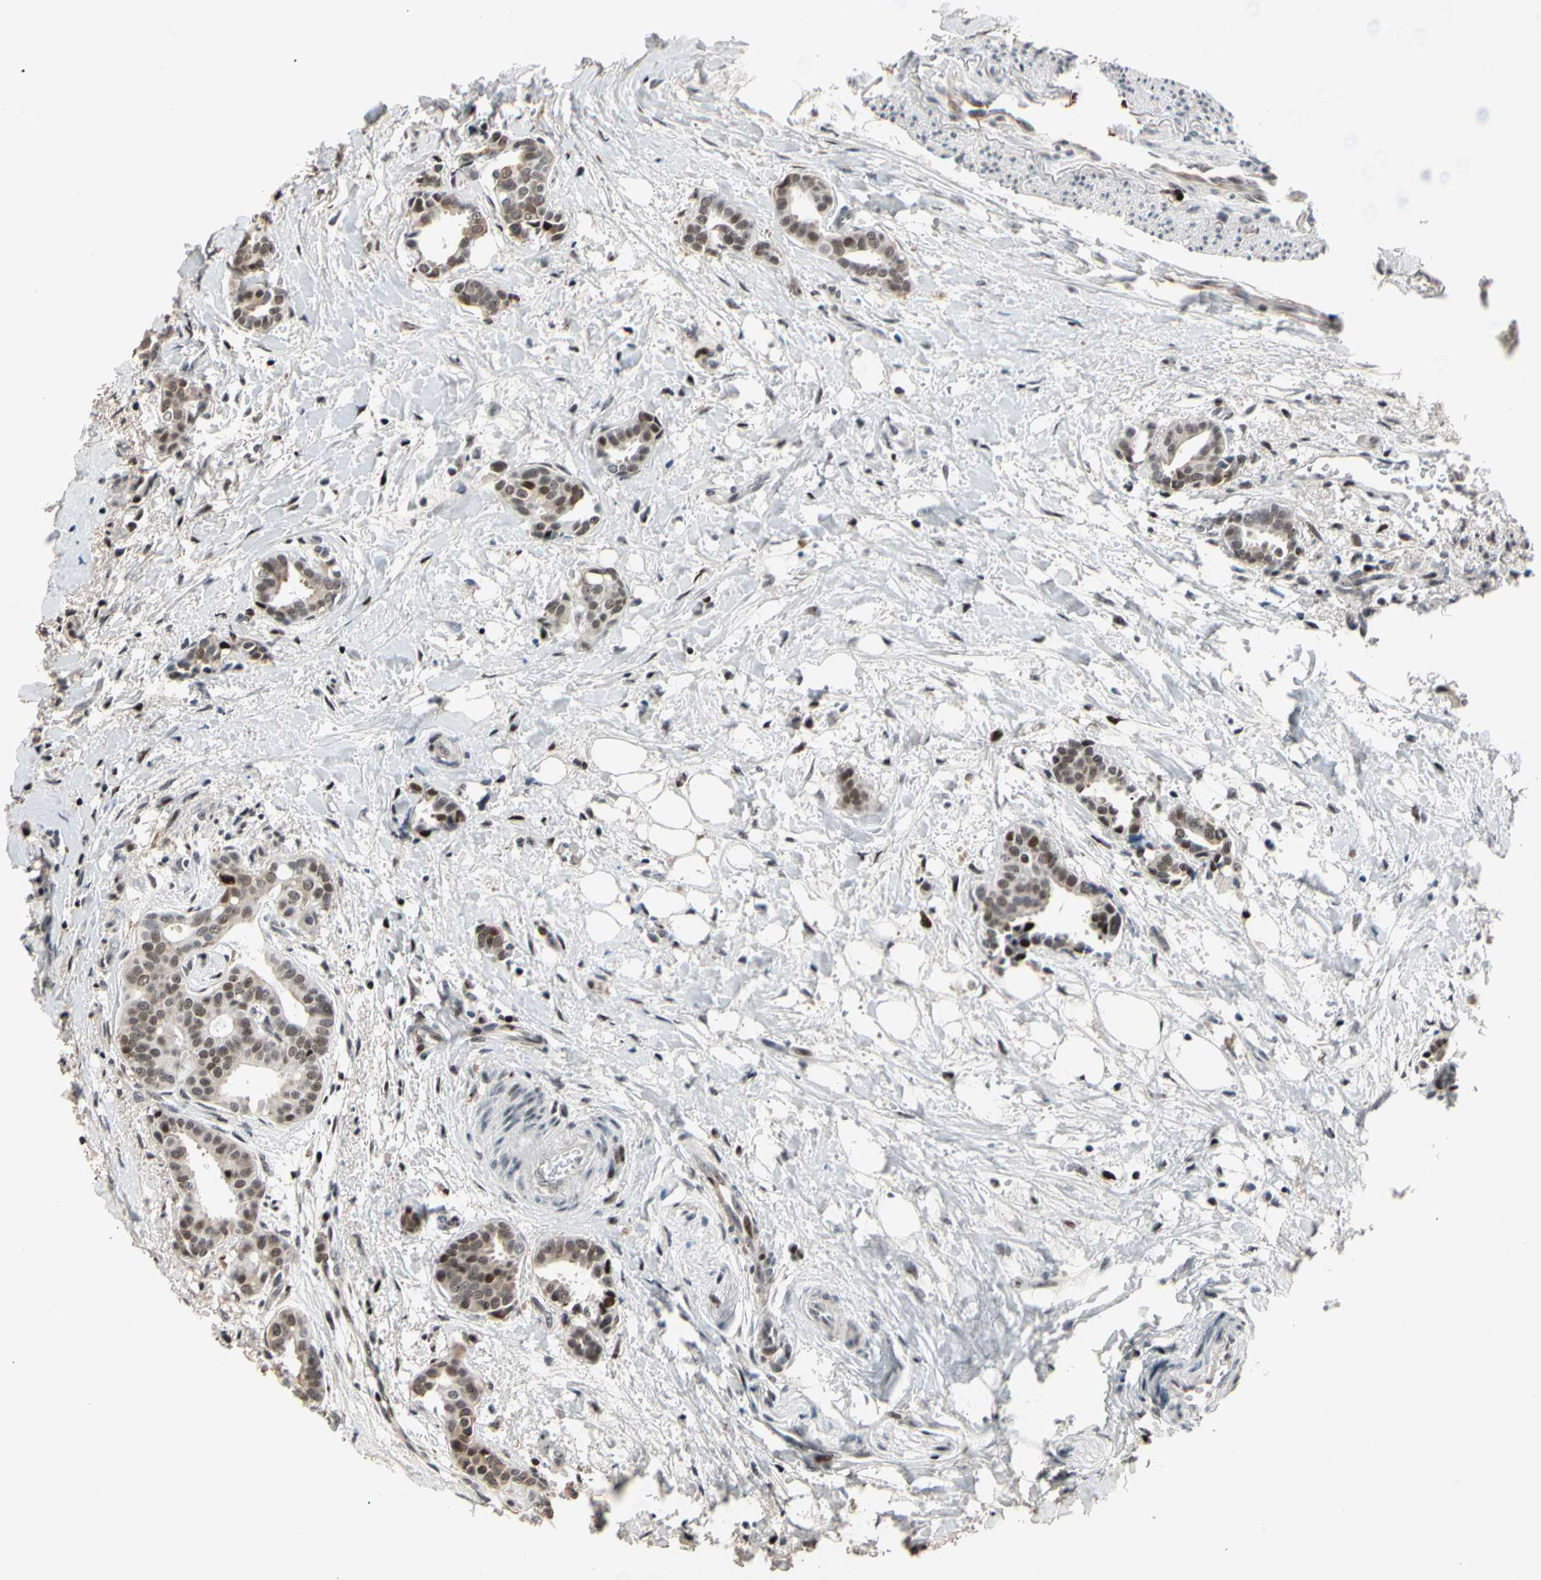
{"staining": {"intensity": "moderate", "quantity": "25%-75%", "location": "nuclear"}, "tissue": "head and neck cancer", "cell_type": "Tumor cells", "image_type": "cancer", "snomed": [{"axis": "morphology", "description": "Adenocarcinoma, NOS"}, {"axis": "topography", "description": "Salivary gland"}, {"axis": "topography", "description": "Head-Neck"}], "caption": "A brown stain shows moderate nuclear staining of a protein in head and neck cancer tumor cells.", "gene": "FOXO3", "patient": {"sex": "female", "age": 59}}